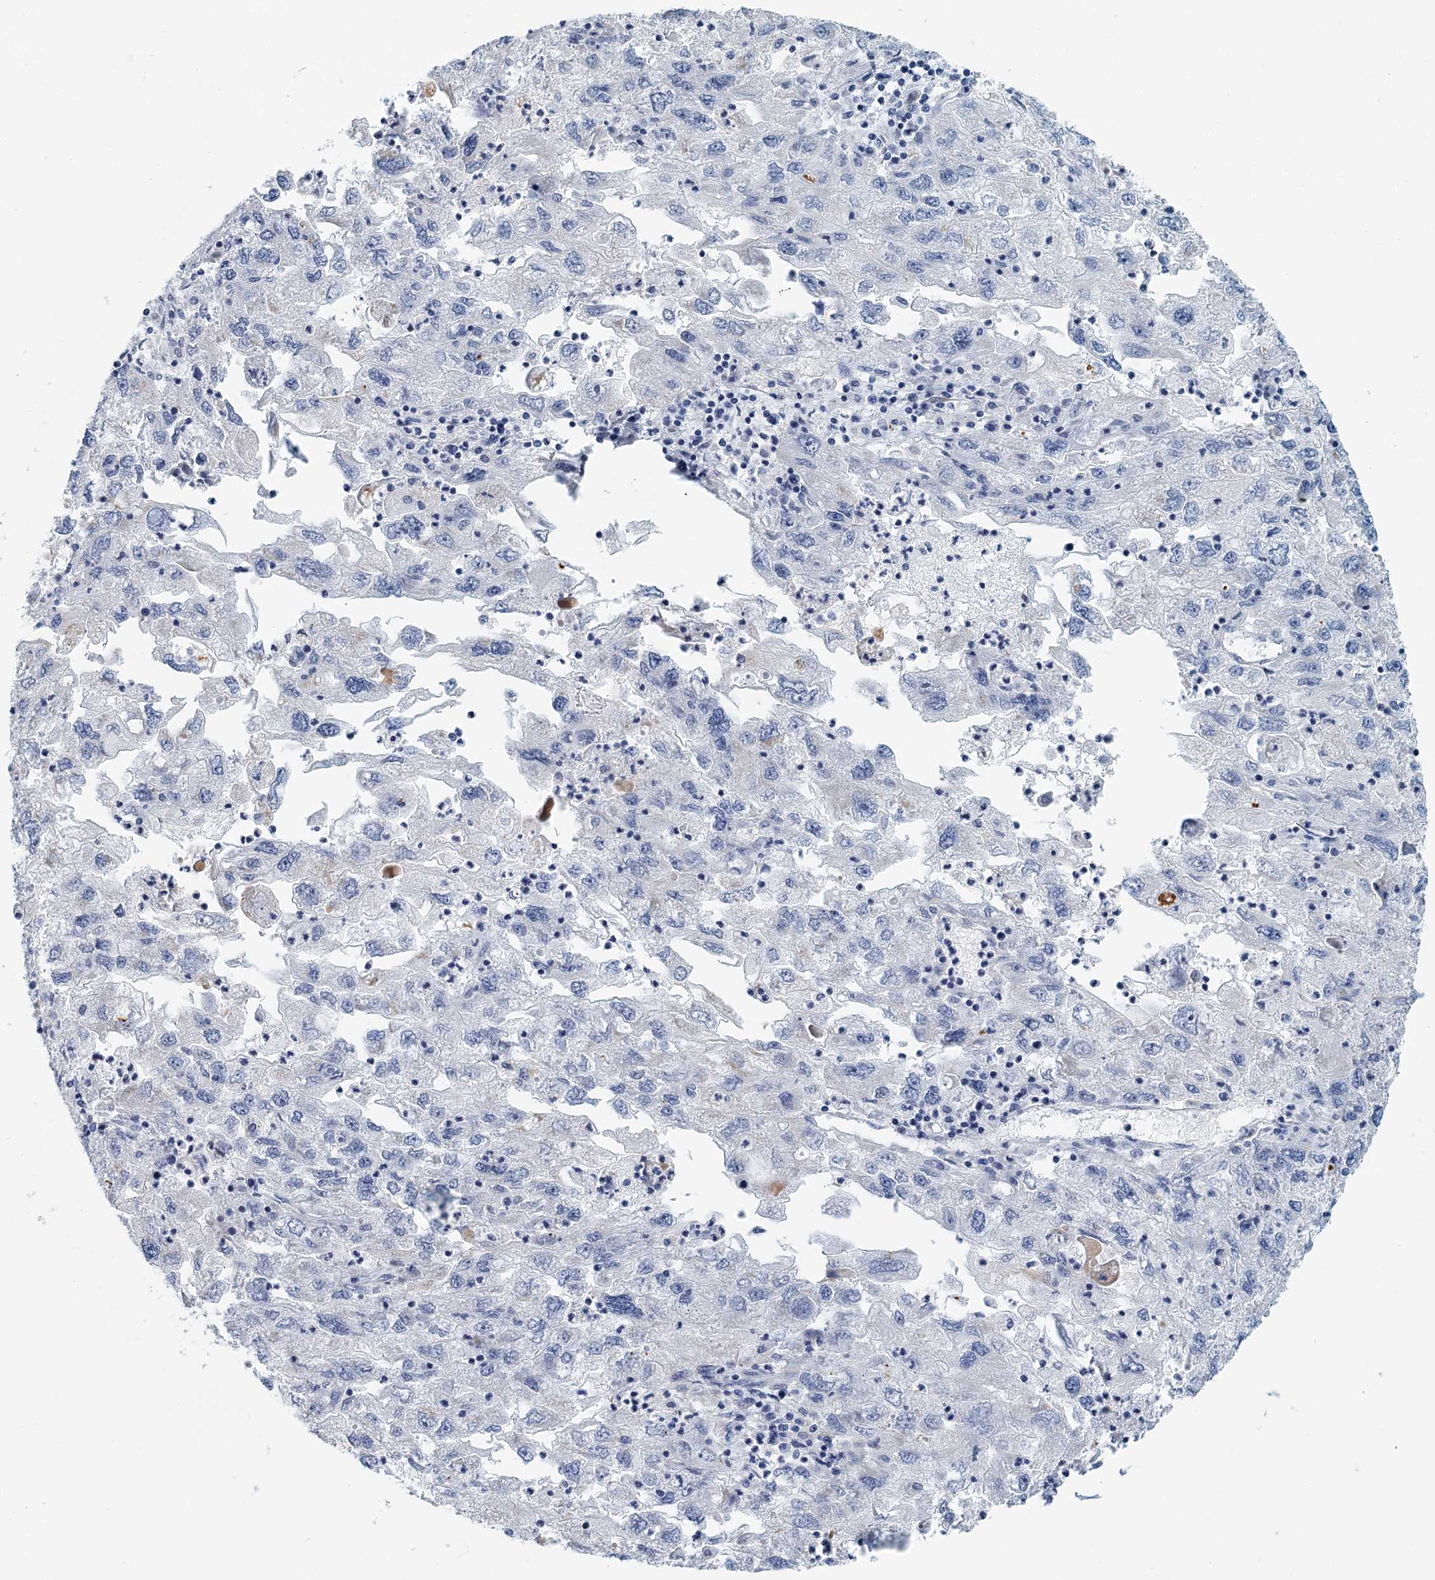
{"staining": {"intensity": "negative", "quantity": "none", "location": "none"}, "tissue": "endometrial cancer", "cell_type": "Tumor cells", "image_type": "cancer", "snomed": [{"axis": "morphology", "description": "Adenocarcinoma, NOS"}, {"axis": "topography", "description": "Endometrium"}], "caption": "Adenocarcinoma (endometrial) was stained to show a protein in brown. There is no significant positivity in tumor cells. (DAB (3,3'-diaminobenzidine) IHC visualized using brightfield microscopy, high magnification).", "gene": "ZNF527", "patient": {"sex": "female", "age": 49}}